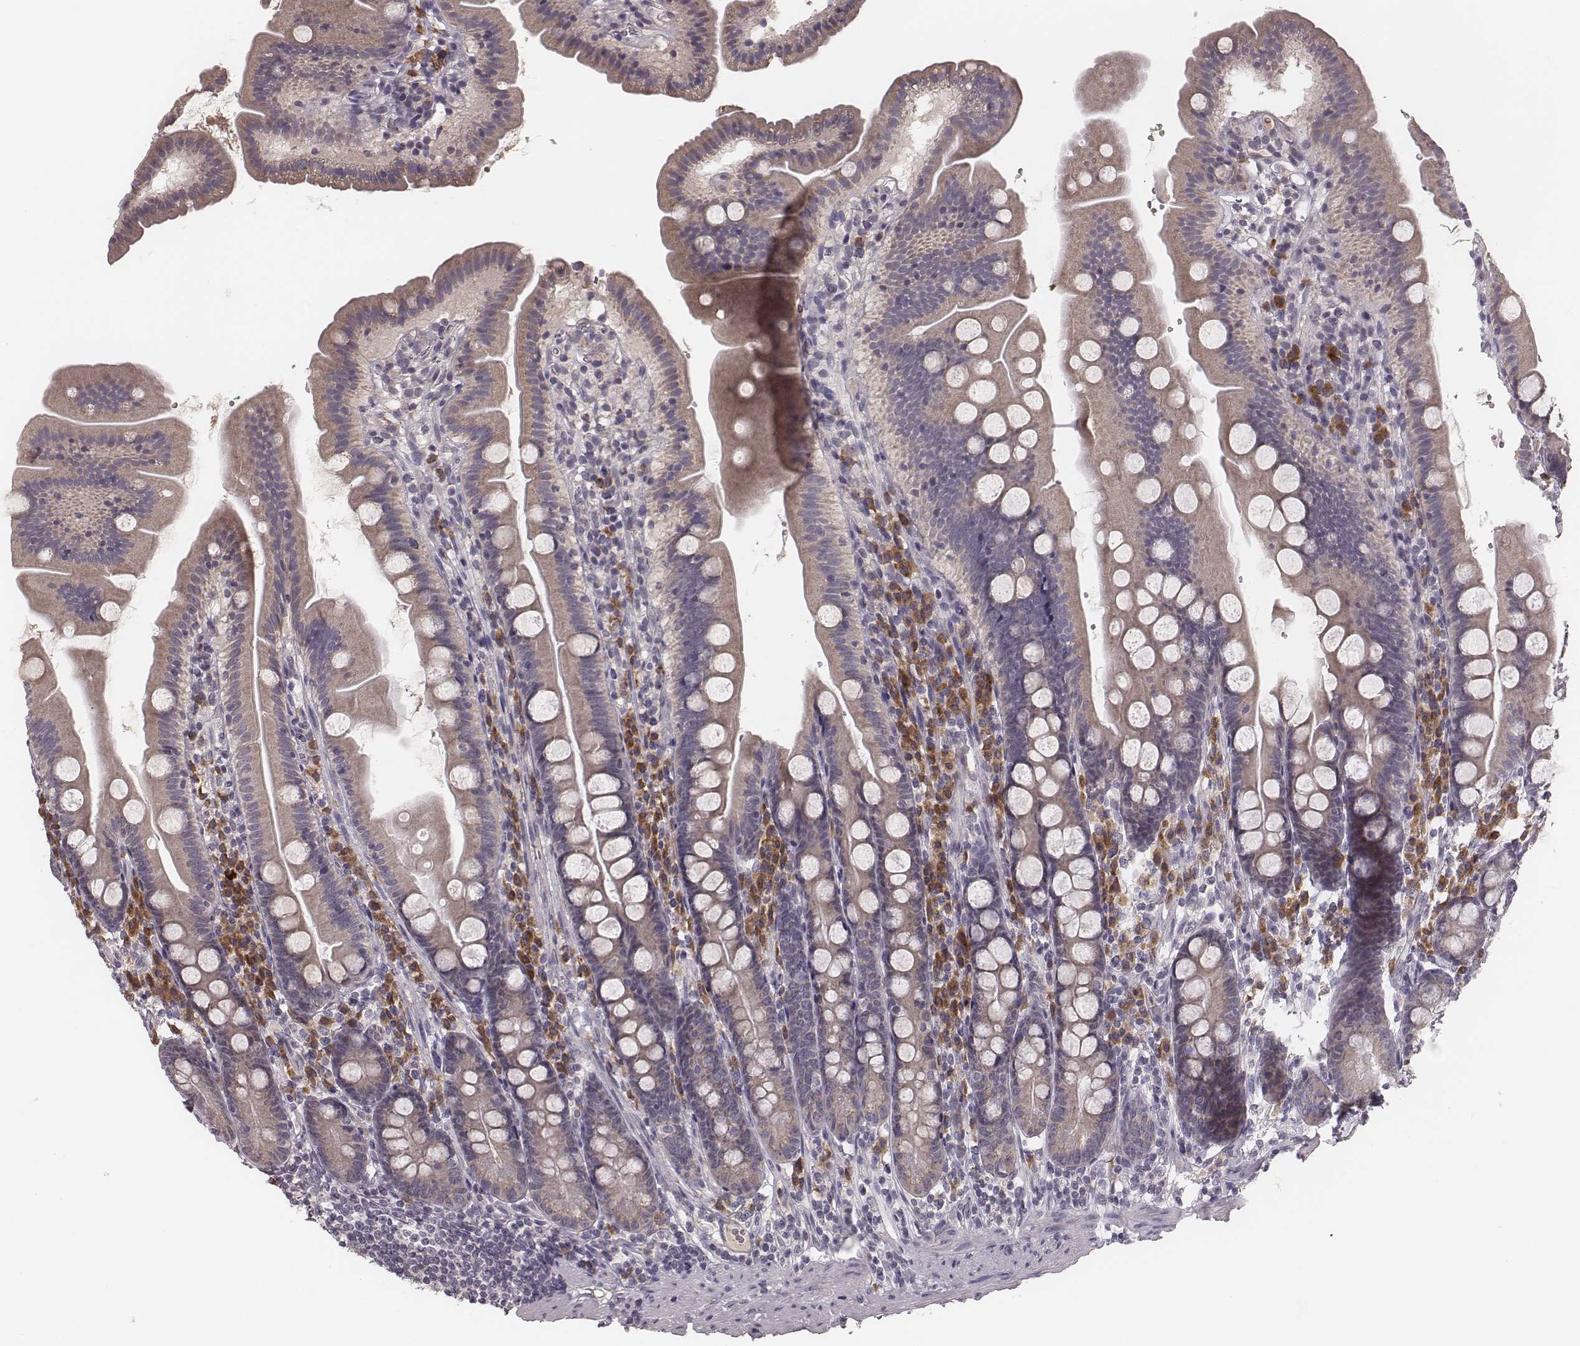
{"staining": {"intensity": "weak", "quantity": ">75%", "location": "cytoplasmic/membranous"}, "tissue": "duodenum", "cell_type": "Glandular cells", "image_type": "normal", "snomed": [{"axis": "morphology", "description": "Normal tissue, NOS"}, {"axis": "topography", "description": "Duodenum"}], "caption": "Duodenum was stained to show a protein in brown. There is low levels of weak cytoplasmic/membranous expression in approximately >75% of glandular cells. The protein of interest is stained brown, and the nuclei are stained in blue (DAB IHC with brightfield microscopy, high magnification).", "gene": "P2RX5", "patient": {"sex": "female", "age": 67}}